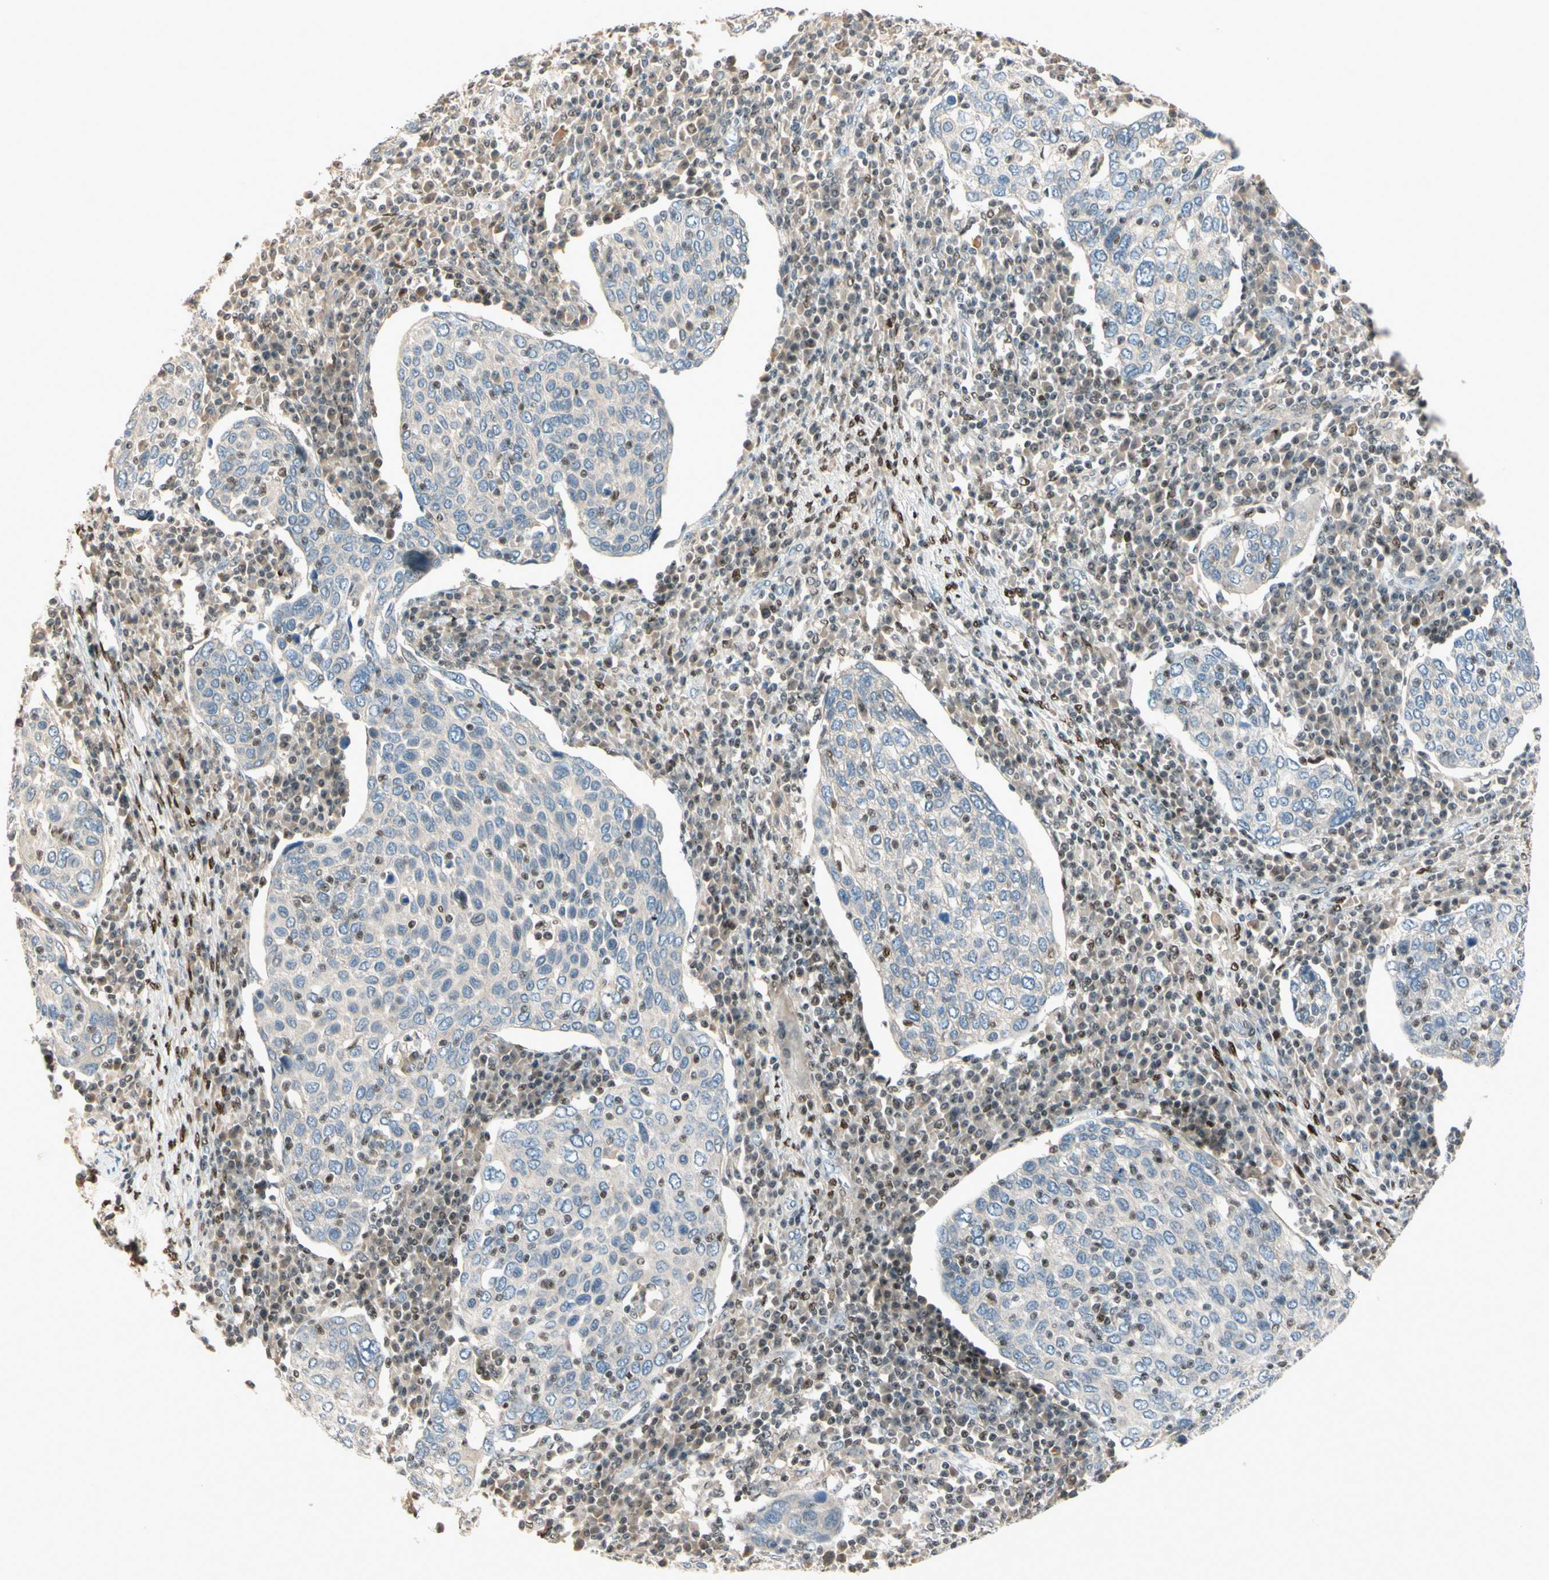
{"staining": {"intensity": "negative", "quantity": "none", "location": "none"}, "tissue": "cervical cancer", "cell_type": "Tumor cells", "image_type": "cancer", "snomed": [{"axis": "morphology", "description": "Squamous cell carcinoma, NOS"}, {"axis": "topography", "description": "Cervix"}], "caption": "Tumor cells are negative for protein expression in human squamous cell carcinoma (cervical). (DAB (3,3'-diaminobenzidine) IHC, high magnification).", "gene": "NFYA", "patient": {"sex": "female", "age": 40}}